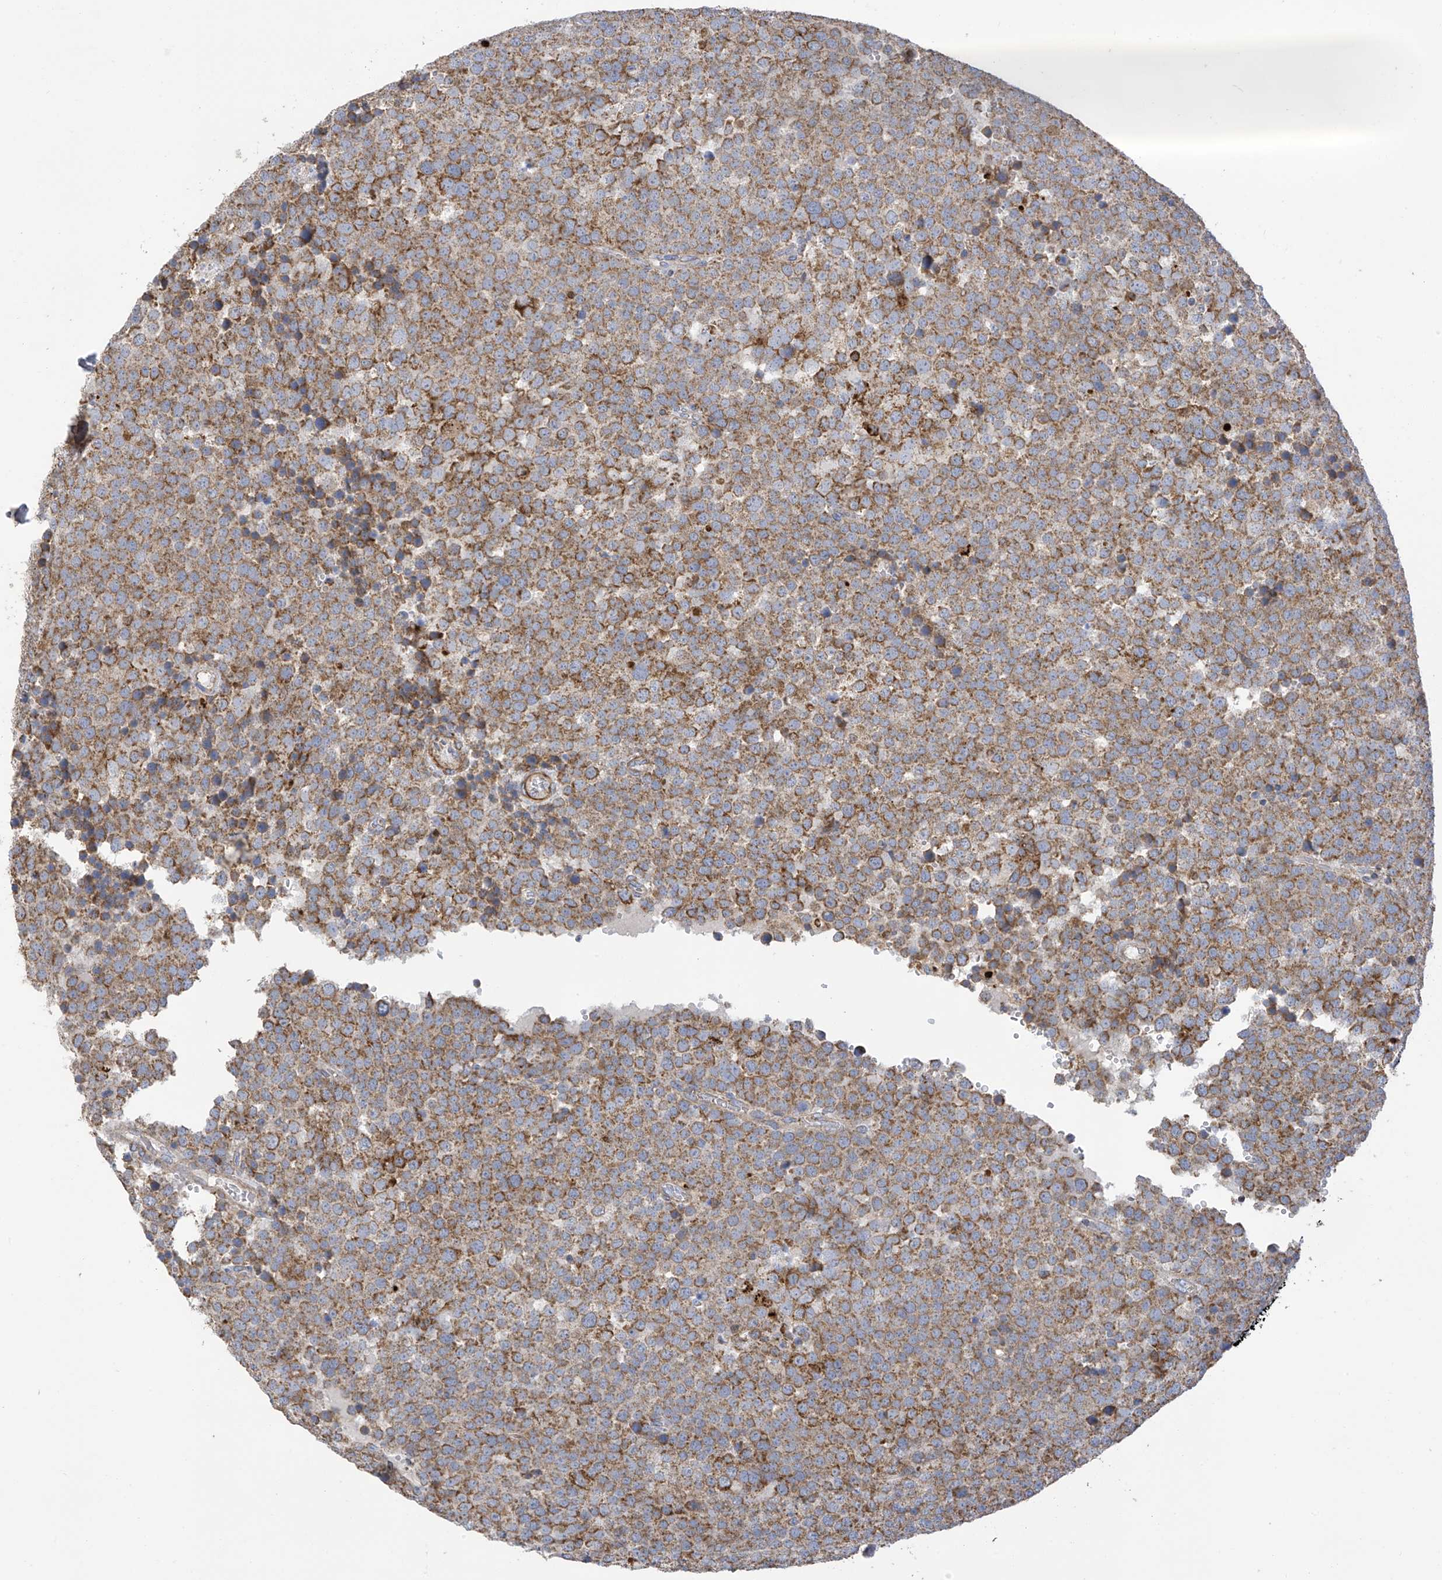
{"staining": {"intensity": "moderate", "quantity": ">75%", "location": "cytoplasmic/membranous"}, "tissue": "testis cancer", "cell_type": "Tumor cells", "image_type": "cancer", "snomed": [{"axis": "morphology", "description": "Seminoma, NOS"}, {"axis": "topography", "description": "Testis"}], "caption": "Tumor cells exhibit moderate cytoplasmic/membranous staining in about >75% of cells in testis seminoma.", "gene": "ITM2B", "patient": {"sex": "male", "age": 71}}